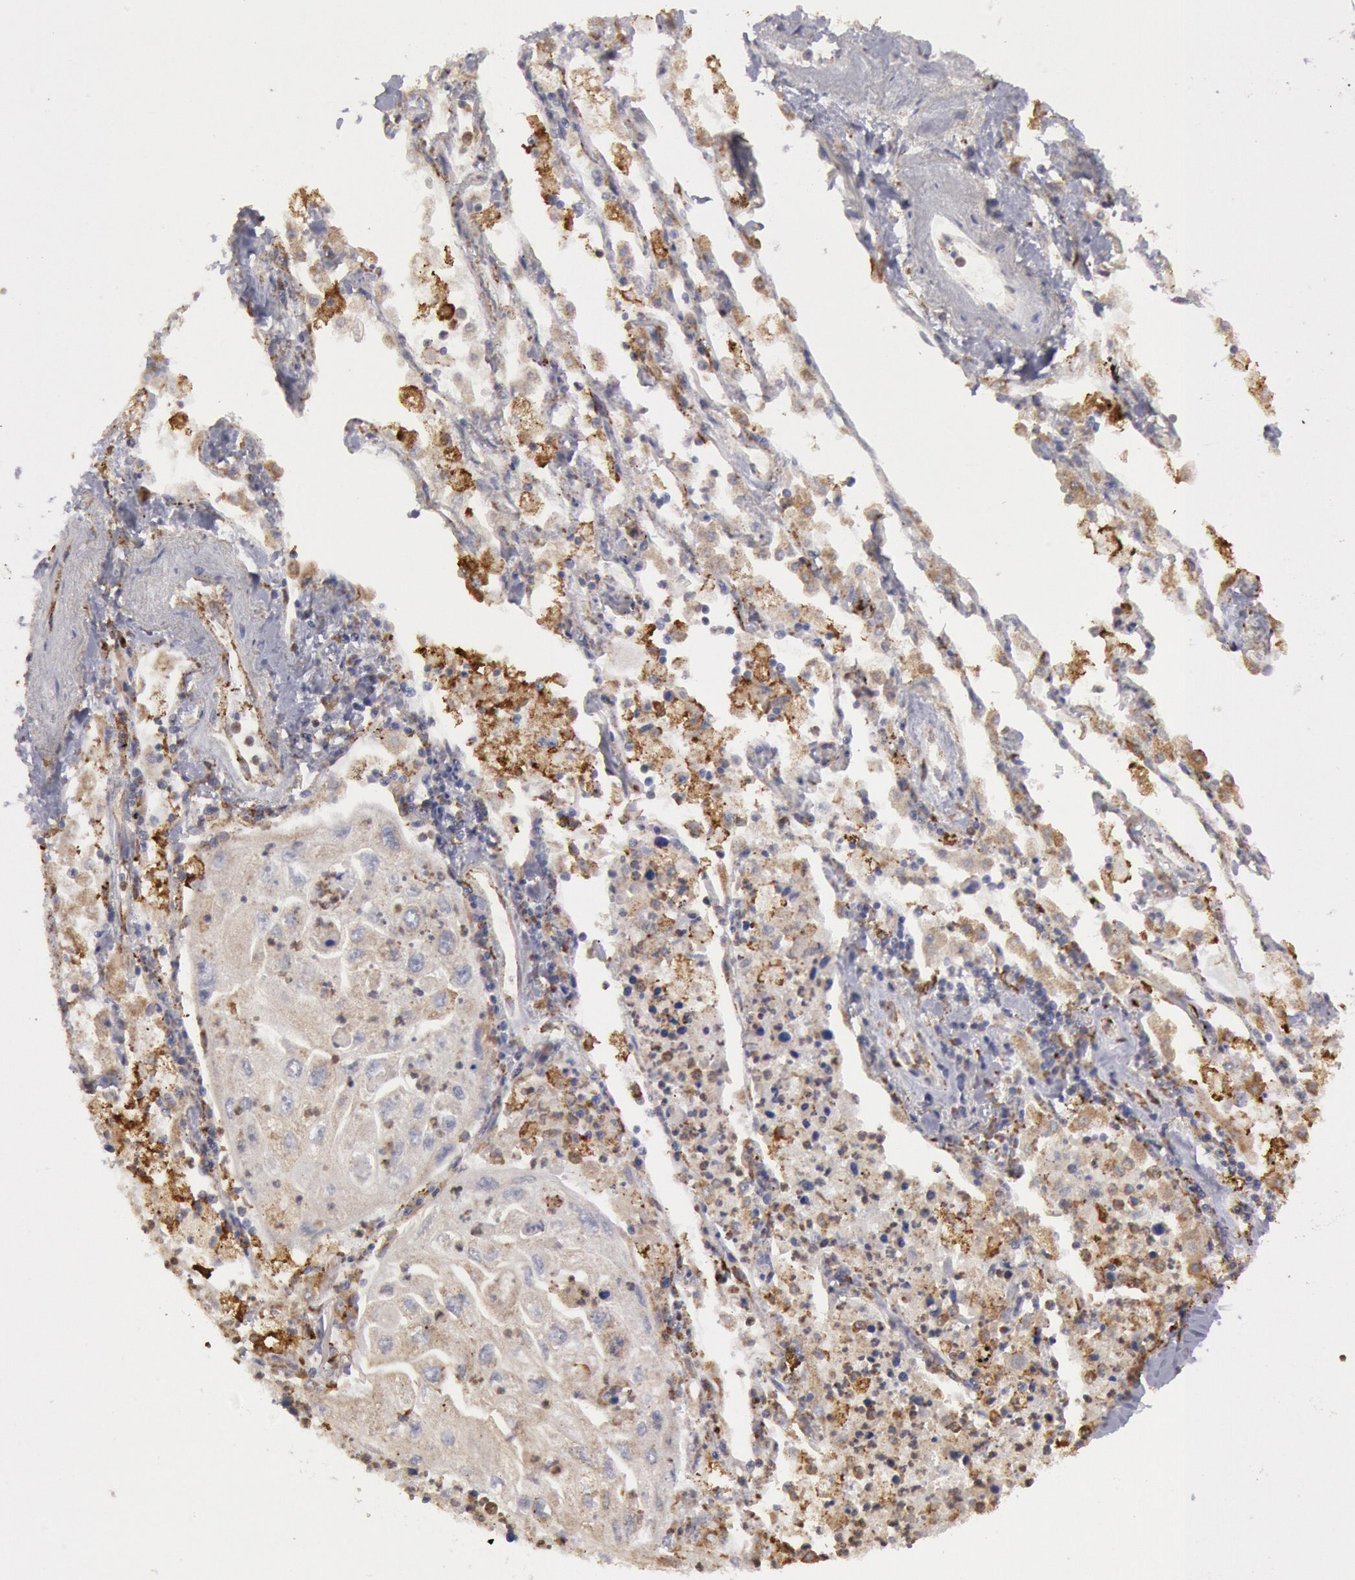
{"staining": {"intensity": "weak", "quantity": "25%-75%", "location": "cytoplasmic/membranous"}, "tissue": "lung cancer", "cell_type": "Tumor cells", "image_type": "cancer", "snomed": [{"axis": "morphology", "description": "Squamous cell carcinoma, NOS"}, {"axis": "topography", "description": "Lung"}], "caption": "Immunohistochemistry histopathology image of neoplastic tissue: human squamous cell carcinoma (lung) stained using IHC reveals low levels of weak protein expression localized specifically in the cytoplasmic/membranous of tumor cells, appearing as a cytoplasmic/membranous brown color.", "gene": "ERP44", "patient": {"sex": "male", "age": 75}}